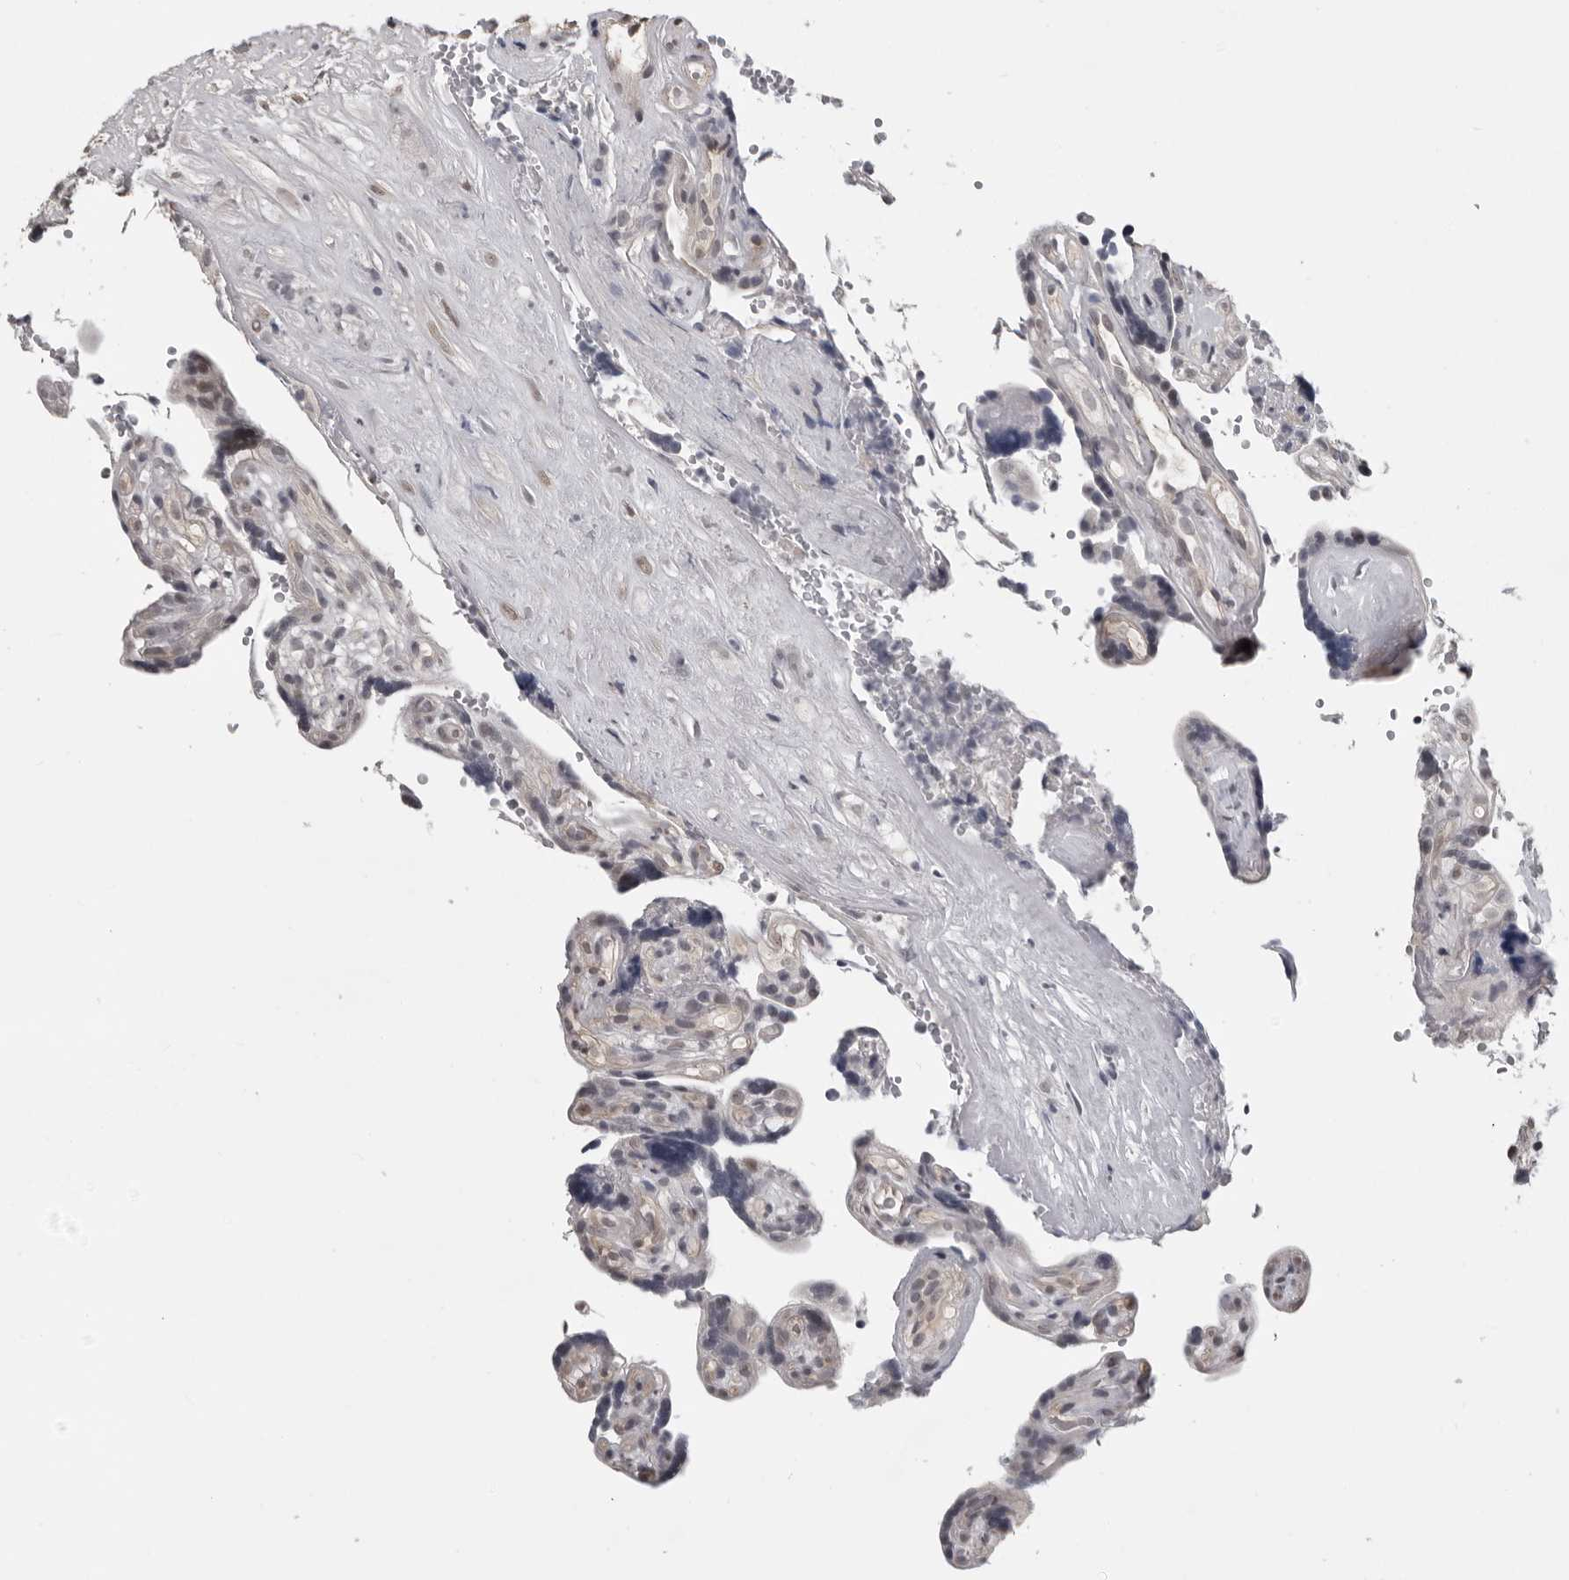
{"staining": {"intensity": "negative", "quantity": "none", "location": "none"}, "tissue": "placenta", "cell_type": "Decidual cells", "image_type": "normal", "snomed": [{"axis": "morphology", "description": "Normal tissue, NOS"}, {"axis": "topography", "description": "Placenta"}], "caption": "An immunohistochemistry (IHC) image of benign placenta is shown. There is no staining in decidual cells of placenta.", "gene": "PRRX2", "patient": {"sex": "female", "age": 30}}